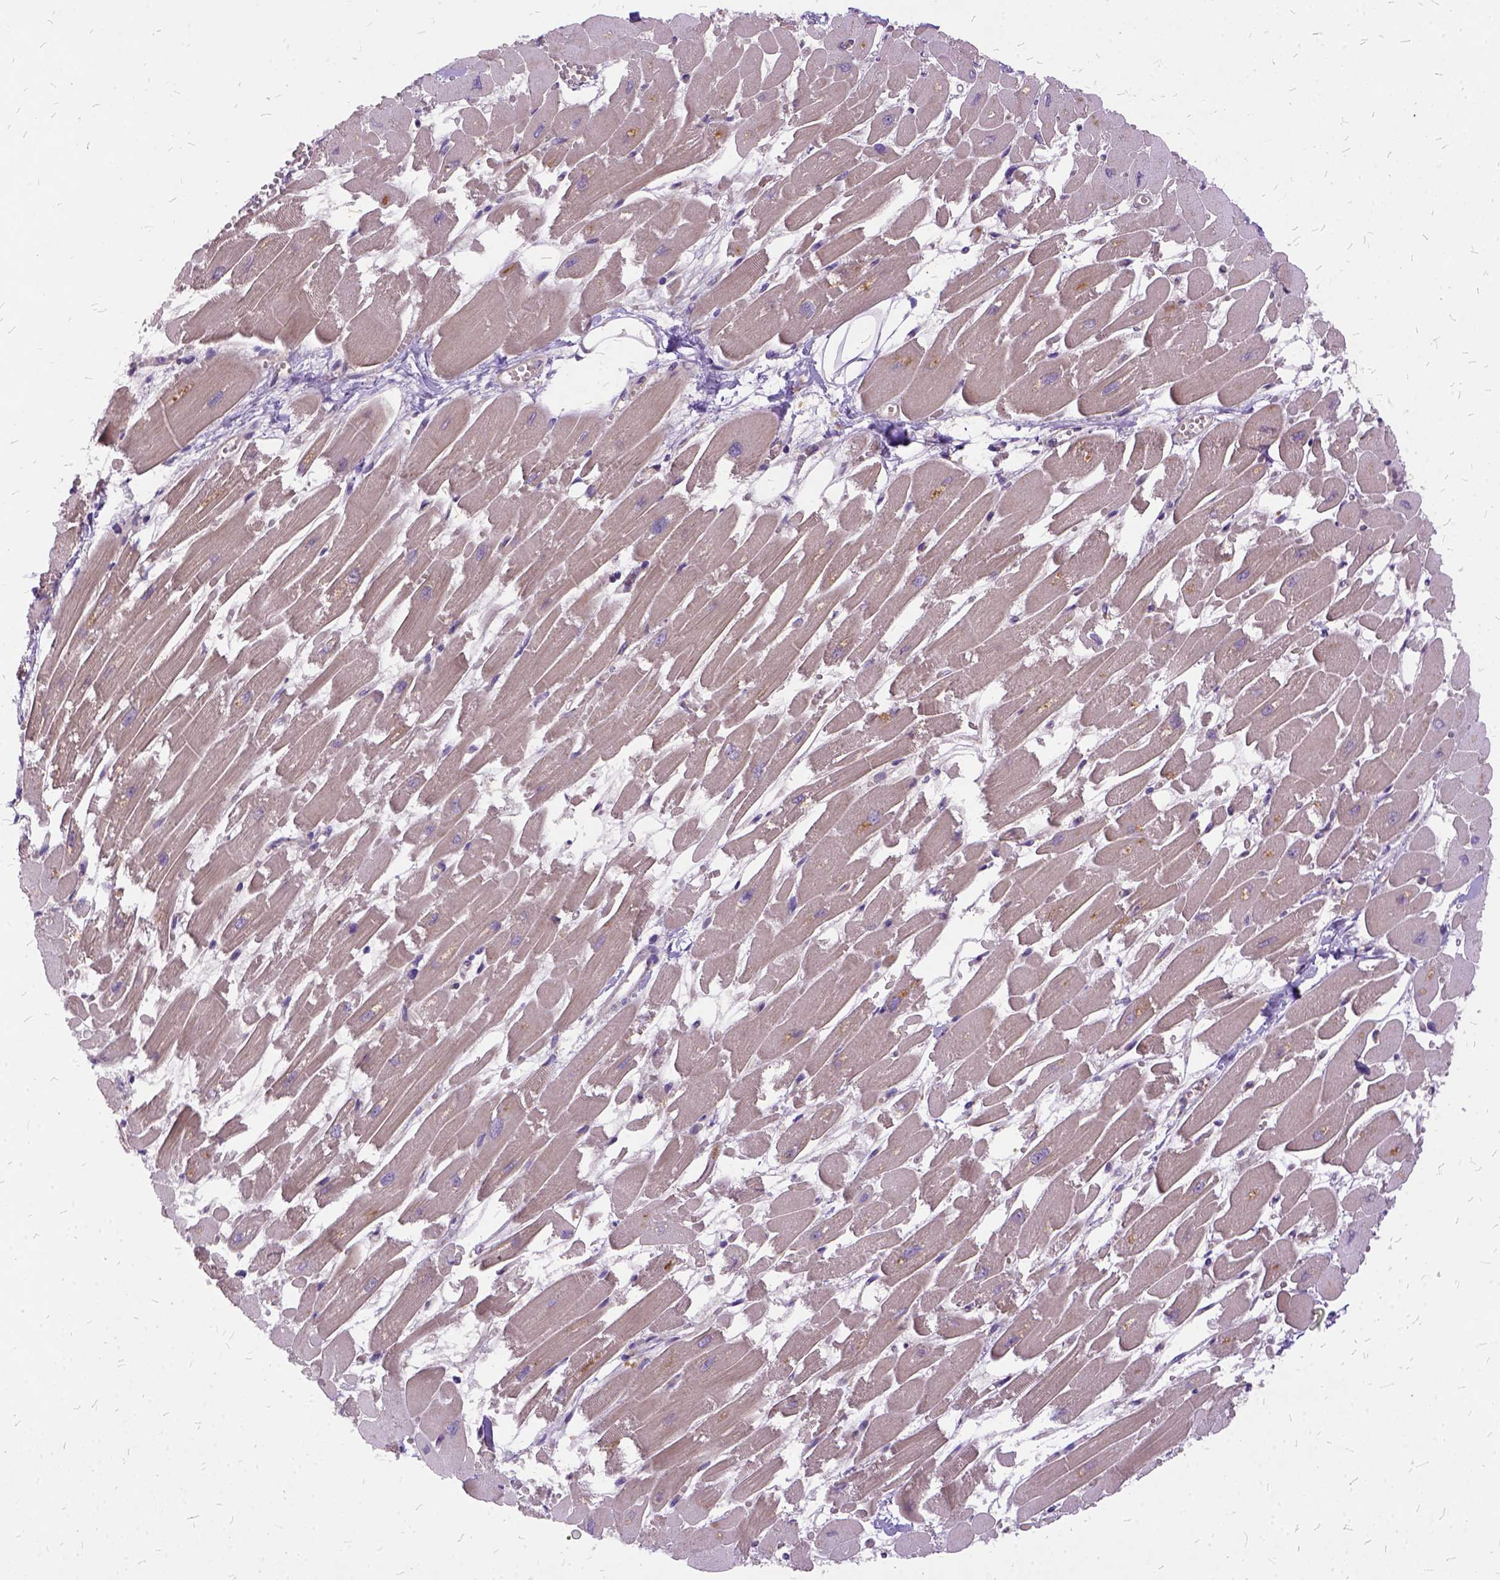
{"staining": {"intensity": "negative", "quantity": "none", "location": "none"}, "tissue": "heart muscle", "cell_type": "Cardiomyocytes", "image_type": "normal", "snomed": [{"axis": "morphology", "description": "Normal tissue, NOS"}, {"axis": "topography", "description": "Heart"}], "caption": "IHC photomicrograph of benign heart muscle: human heart muscle stained with DAB (3,3'-diaminobenzidine) demonstrates no significant protein staining in cardiomyocytes. The staining was performed using DAB (3,3'-diaminobenzidine) to visualize the protein expression in brown, while the nuclei were stained in blue with hematoxylin (Magnification: 20x).", "gene": "ILRUN", "patient": {"sex": "female", "age": 52}}